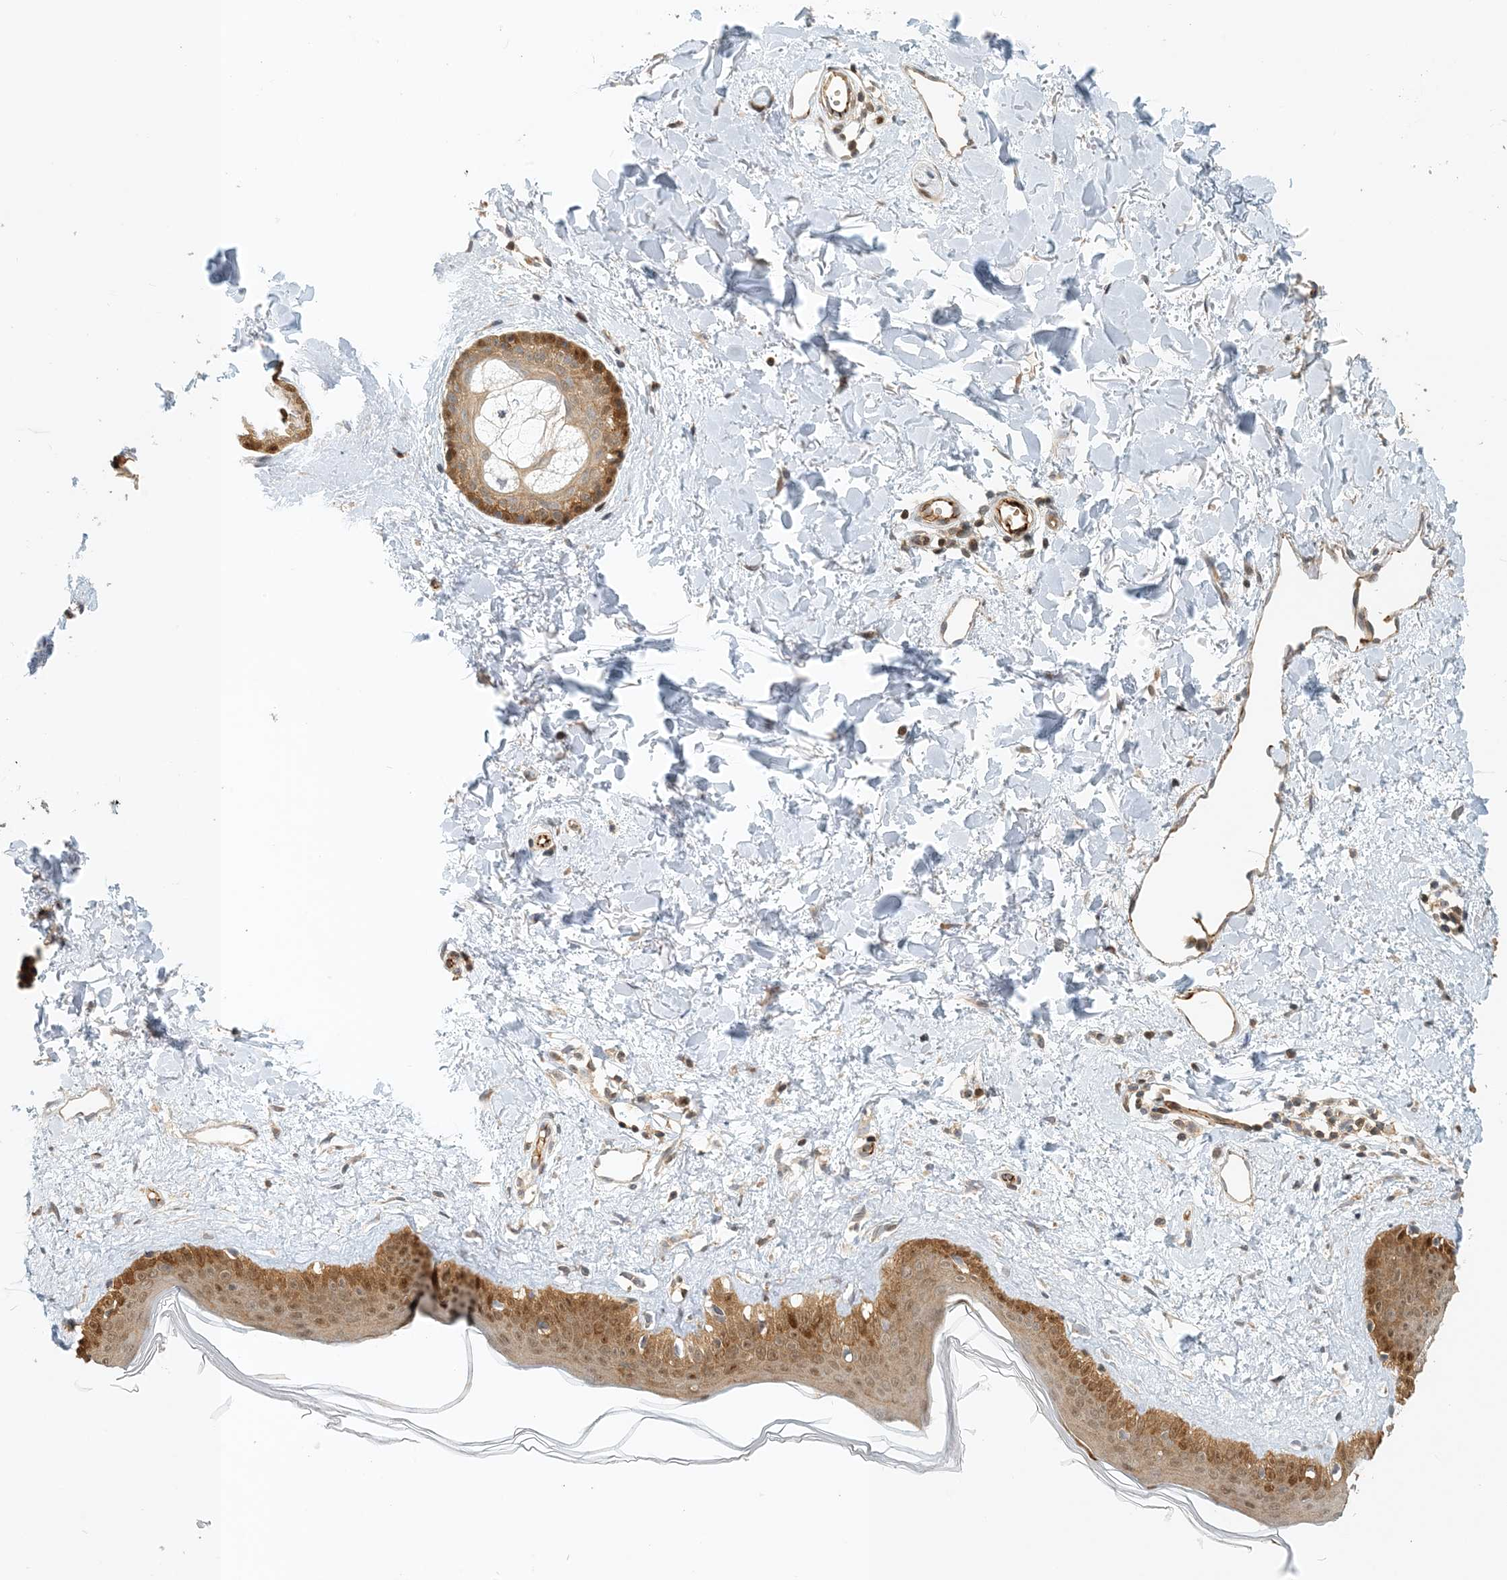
{"staining": {"intensity": "moderate", "quantity": "25%-75%", "location": "cytoplasmic/membranous"}, "tissue": "skin", "cell_type": "Fibroblasts", "image_type": "normal", "snomed": [{"axis": "morphology", "description": "Normal tissue, NOS"}, {"axis": "topography", "description": "Skin"}], "caption": "The photomicrograph reveals a brown stain indicating the presence of a protein in the cytoplasmic/membranous of fibroblasts in skin. The staining was performed using DAB, with brown indicating positive protein expression. Nuclei are stained blue with hematoxylin.", "gene": "MAPKBP1", "patient": {"sex": "female", "age": 58}}